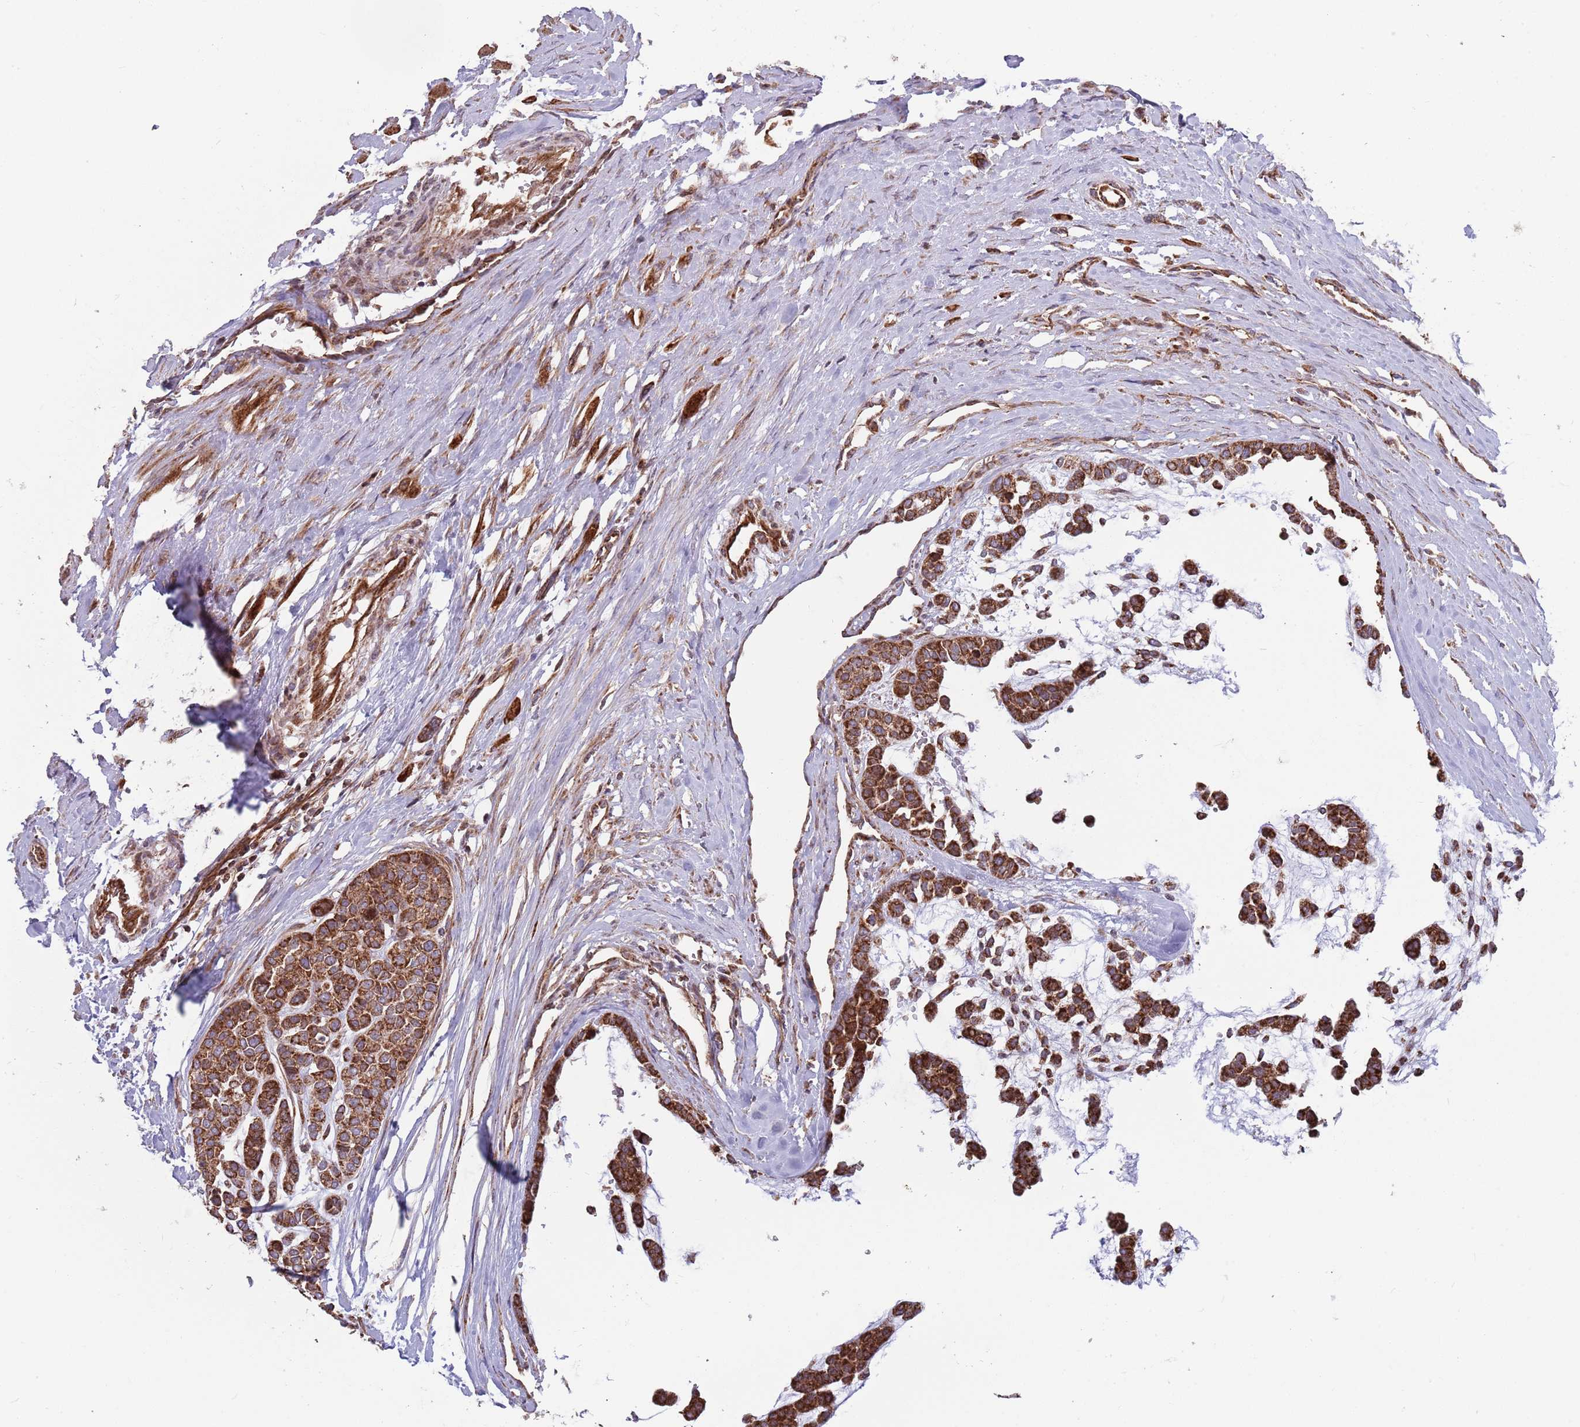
{"staining": {"intensity": "strong", "quantity": ">75%", "location": "cytoplasmic/membranous"}, "tissue": "head and neck cancer", "cell_type": "Tumor cells", "image_type": "cancer", "snomed": [{"axis": "morphology", "description": "Adenocarcinoma, NOS"}, {"axis": "morphology", "description": "Adenoma, NOS"}, {"axis": "topography", "description": "Head-Neck"}], "caption": "Brown immunohistochemical staining in human head and neck cancer reveals strong cytoplasmic/membranous positivity in about >75% of tumor cells. (brown staining indicates protein expression, while blue staining denotes nuclei).", "gene": "ATP5PD", "patient": {"sex": "female", "age": 55}}